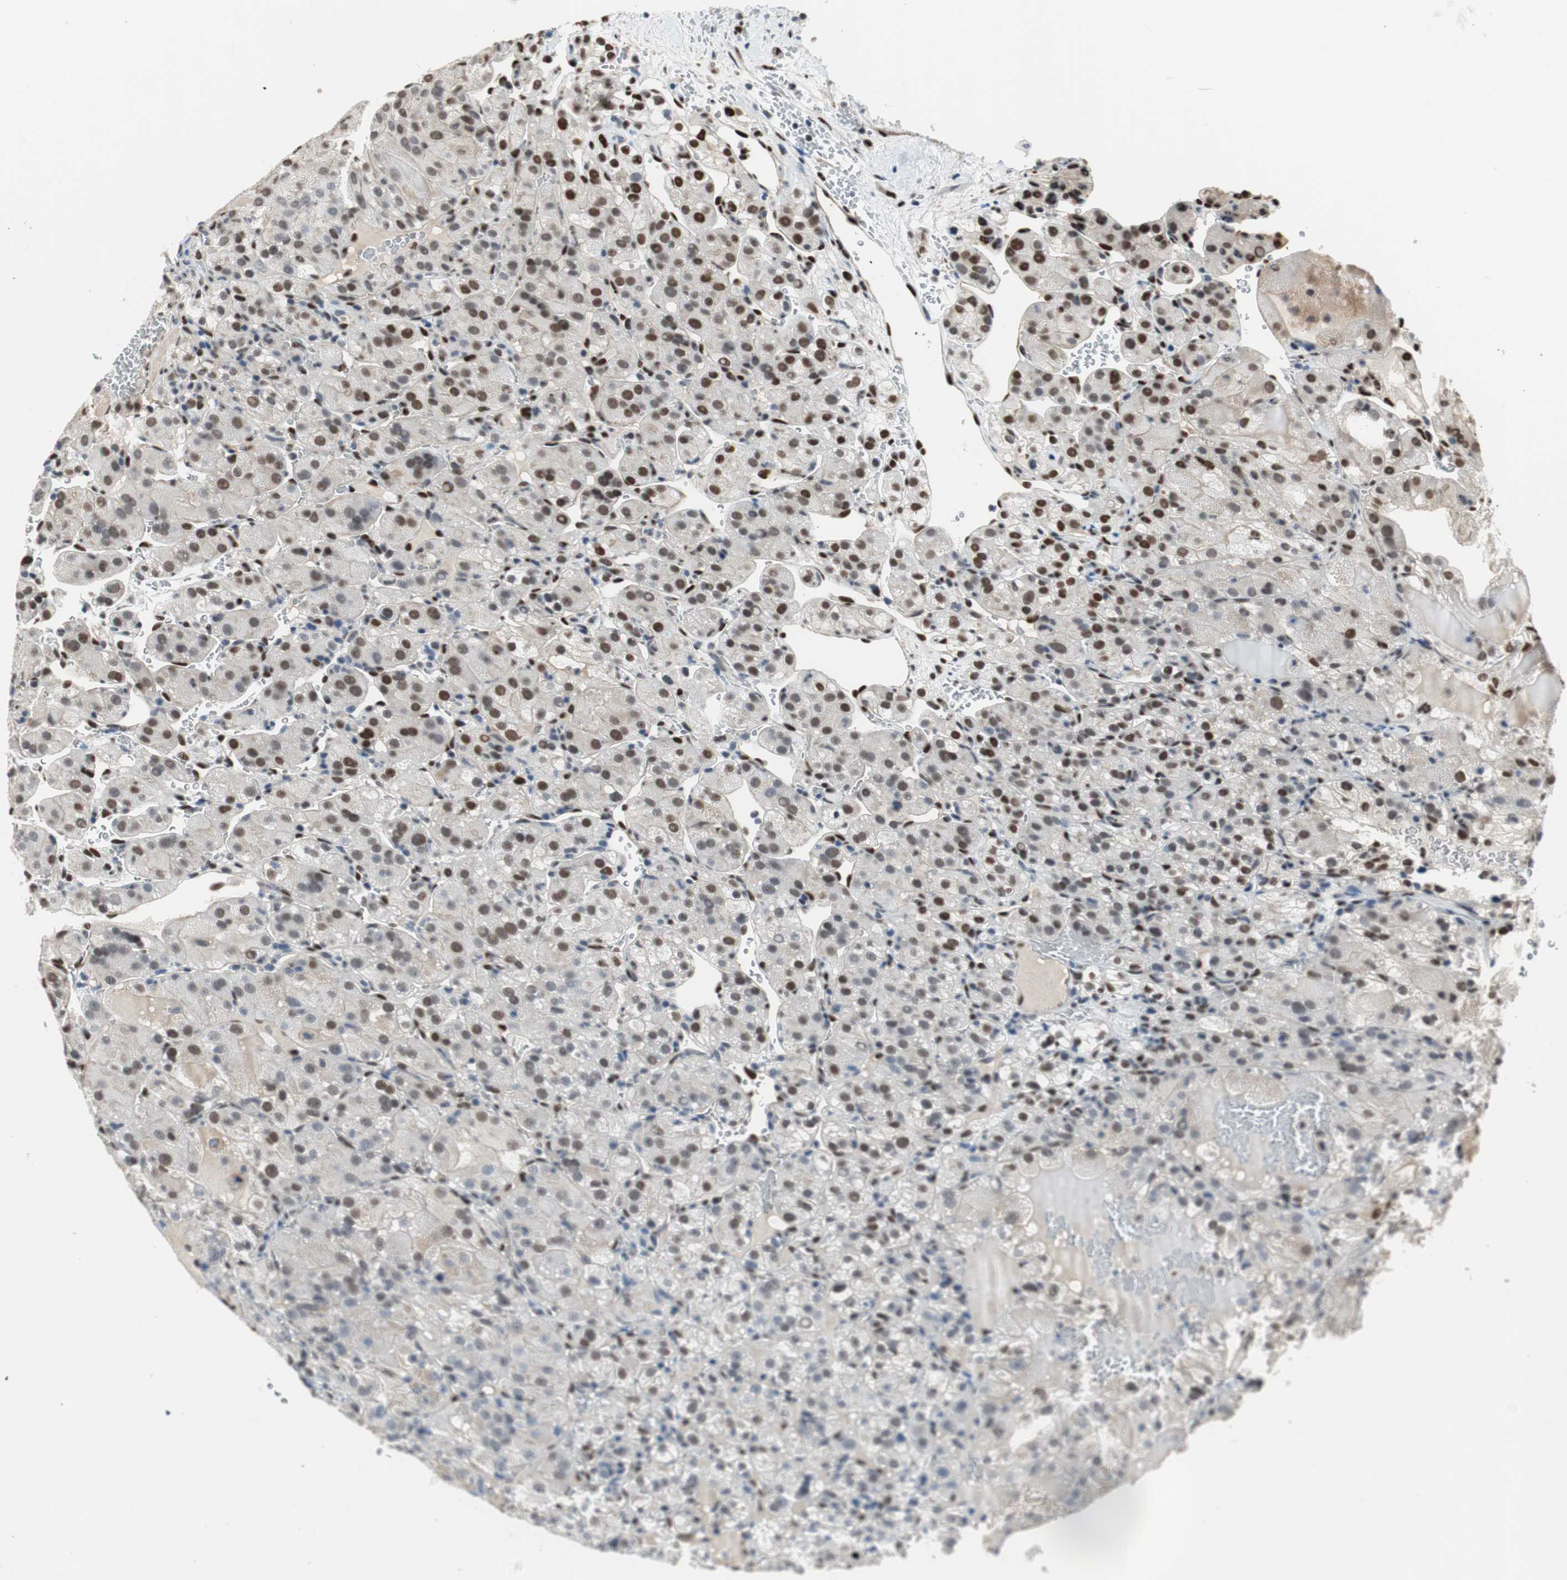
{"staining": {"intensity": "moderate", "quantity": "25%-75%", "location": "nuclear"}, "tissue": "renal cancer", "cell_type": "Tumor cells", "image_type": "cancer", "snomed": [{"axis": "morphology", "description": "Normal tissue, NOS"}, {"axis": "morphology", "description": "Adenocarcinoma, NOS"}, {"axis": "topography", "description": "Kidney"}], "caption": "The micrograph reveals immunohistochemical staining of renal cancer (adenocarcinoma). There is moderate nuclear positivity is appreciated in approximately 25%-75% of tumor cells. Nuclei are stained in blue.", "gene": "PML", "patient": {"sex": "male", "age": 61}}